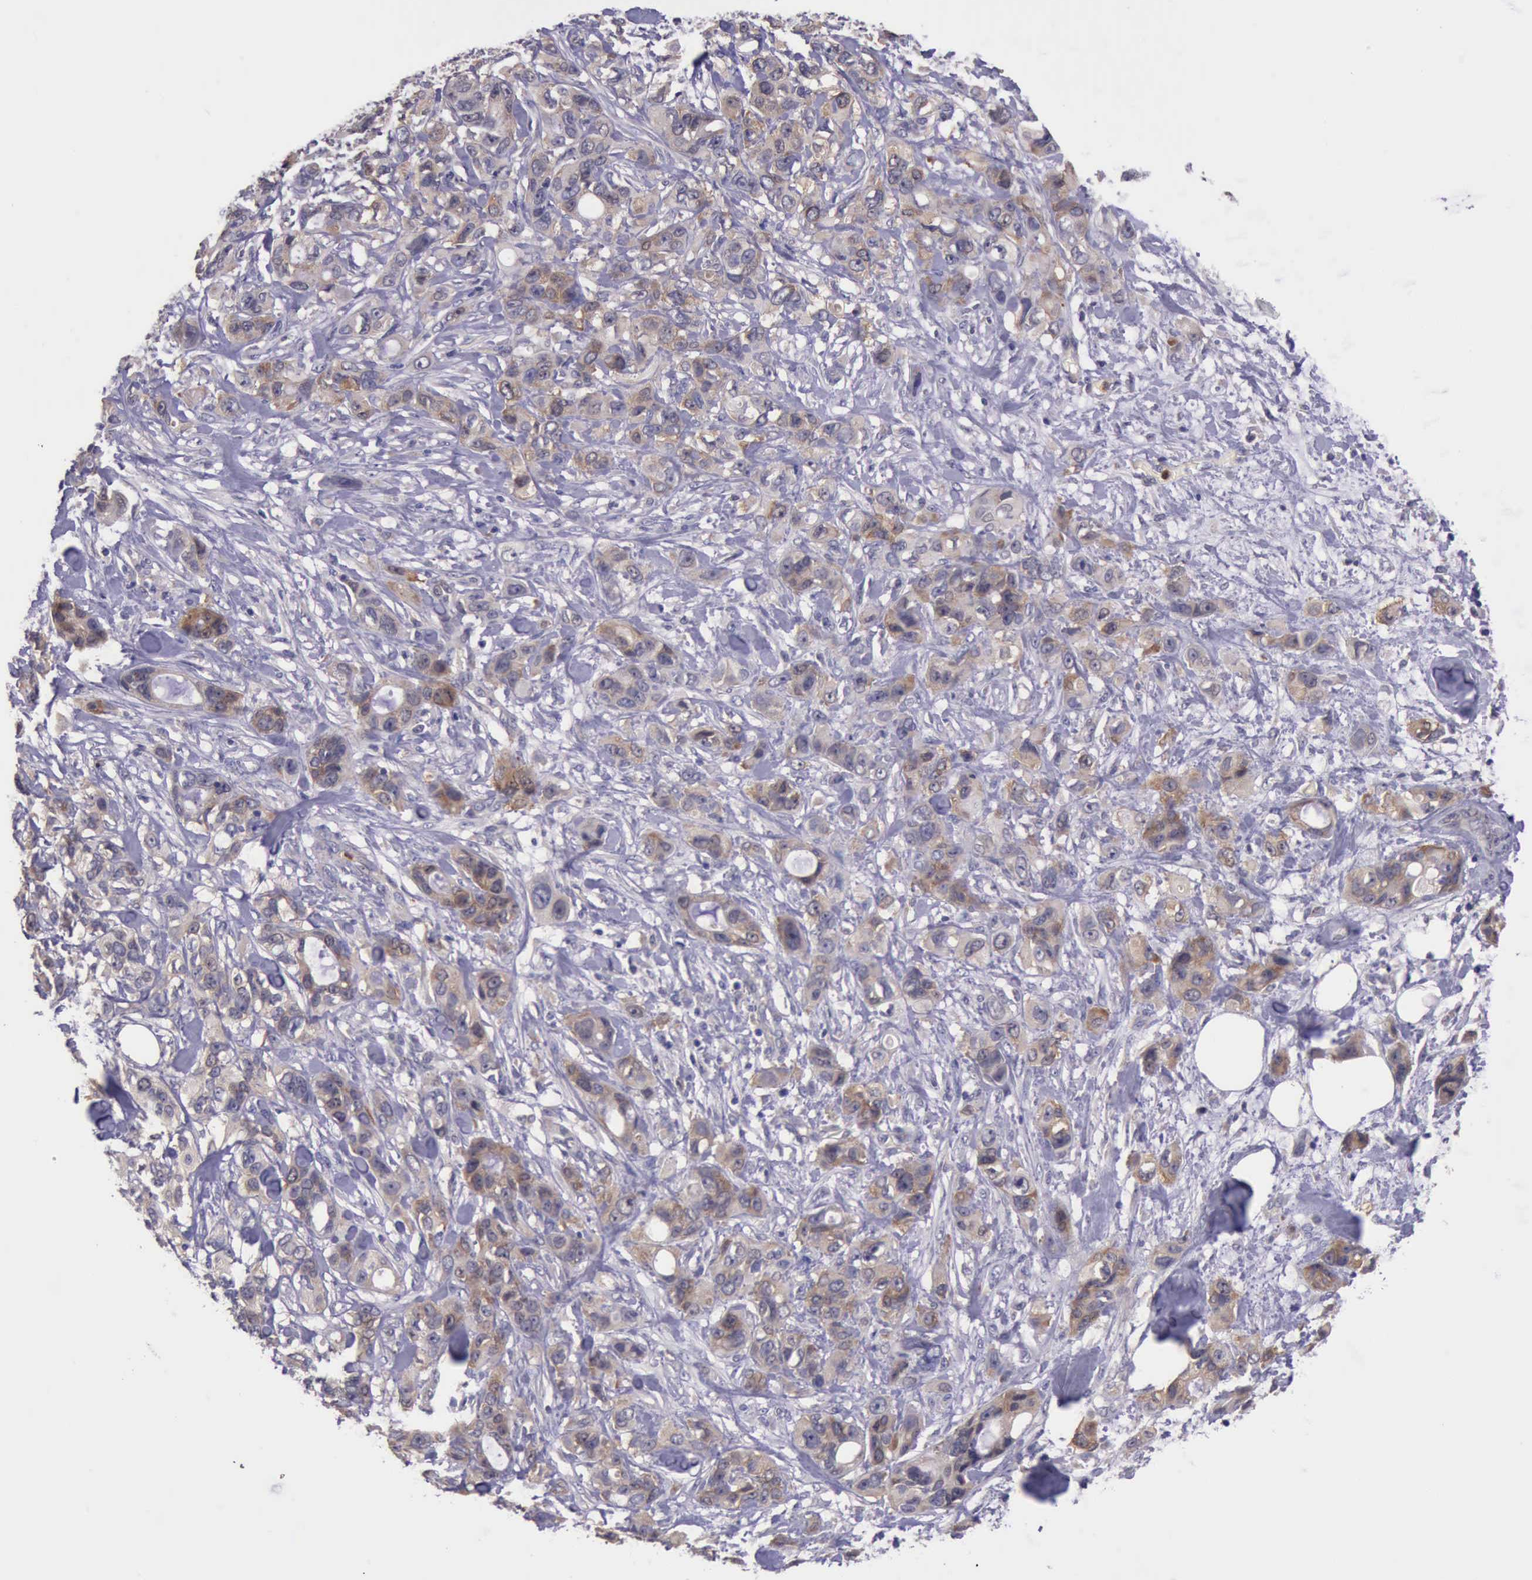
{"staining": {"intensity": "weak", "quantity": ">75%", "location": "cytoplasmic/membranous"}, "tissue": "stomach cancer", "cell_type": "Tumor cells", "image_type": "cancer", "snomed": [{"axis": "morphology", "description": "Adenocarcinoma, NOS"}, {"axis": "topography", "description": "Stomach, upper"}], "caption": "Tumor cells reveal low levels of weak cytoplasmic/membranous staining in about >75% of cells in human stomach cancer.", "gene": "PLEK2", "patient": {"sex": "male", "age": 47}}